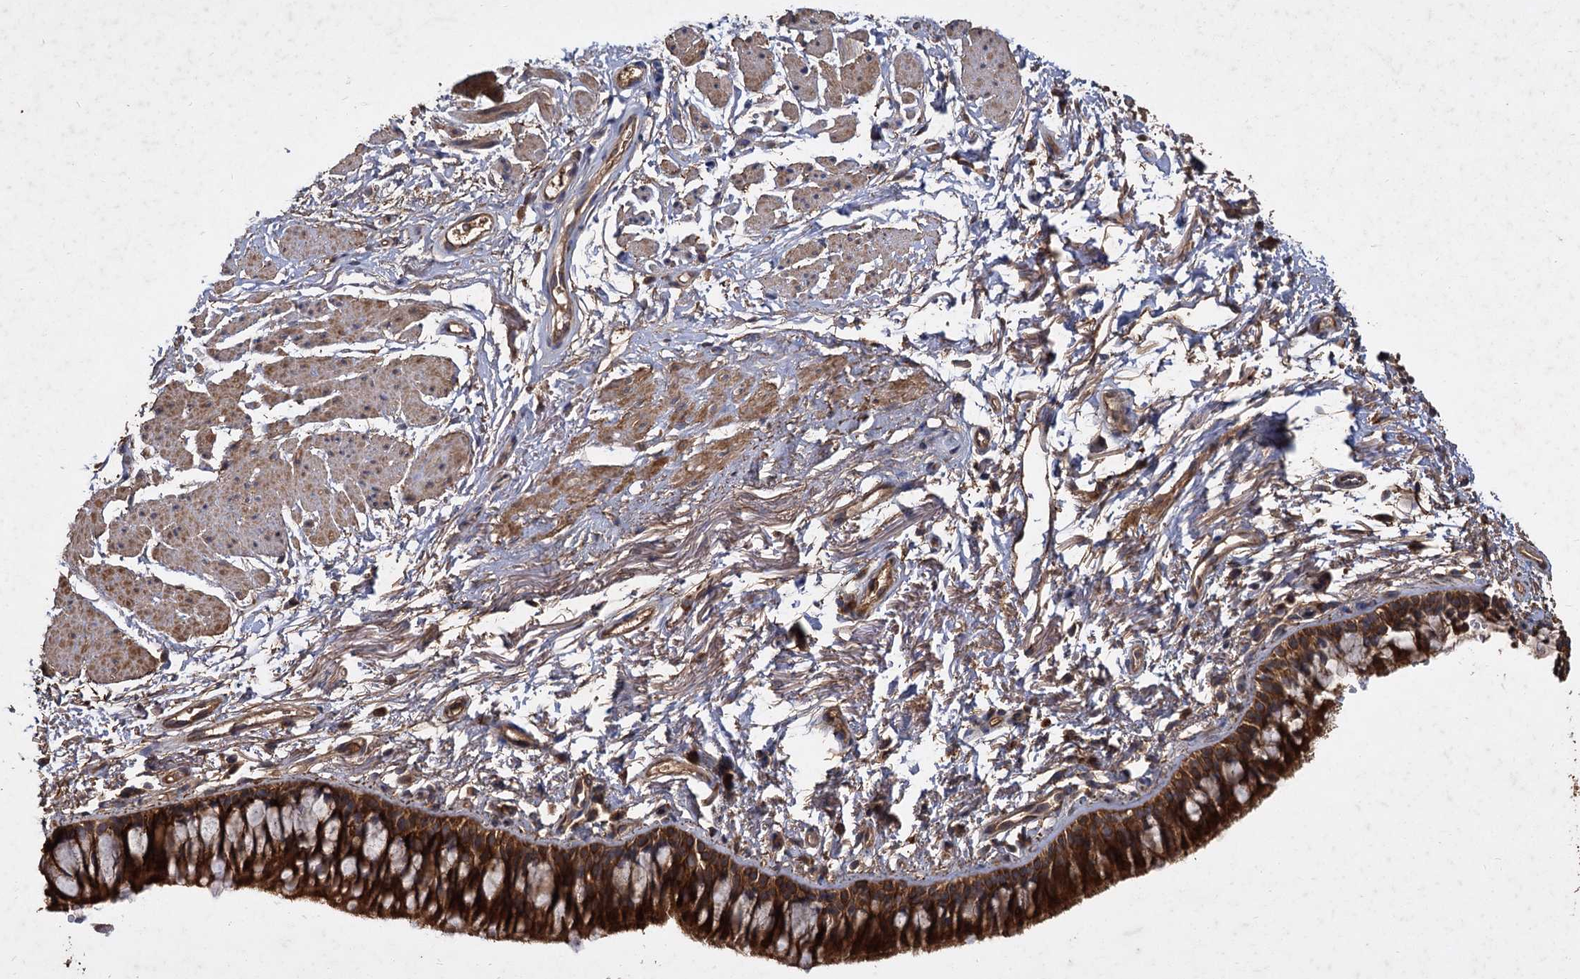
{"staining": {"intensity": "strong", "quantity": ">75%", "location": "cytoplasmic/membranous"}, "tissue": "bronchus", "cell_type": "Respiratory epithelial cells", "image_type": "normal", "snomed": [{"axis": "morphology", "description": "Normal tissue, NOS"}, {"axis": "topography", "description": "Cartilage tissue"}, {"axis": "topography", "description": "Bronchus"}], "caption": "Protein expression analysis of benign bronchus displays strong cytoplasmic/membranous expression in approximately >75% of respiratory epithelial cells. (DAB = brown stain, brightfield microscopy at high magnification).", "gene": "GCLC", "patient": {"sex": "female", "age": 73}}